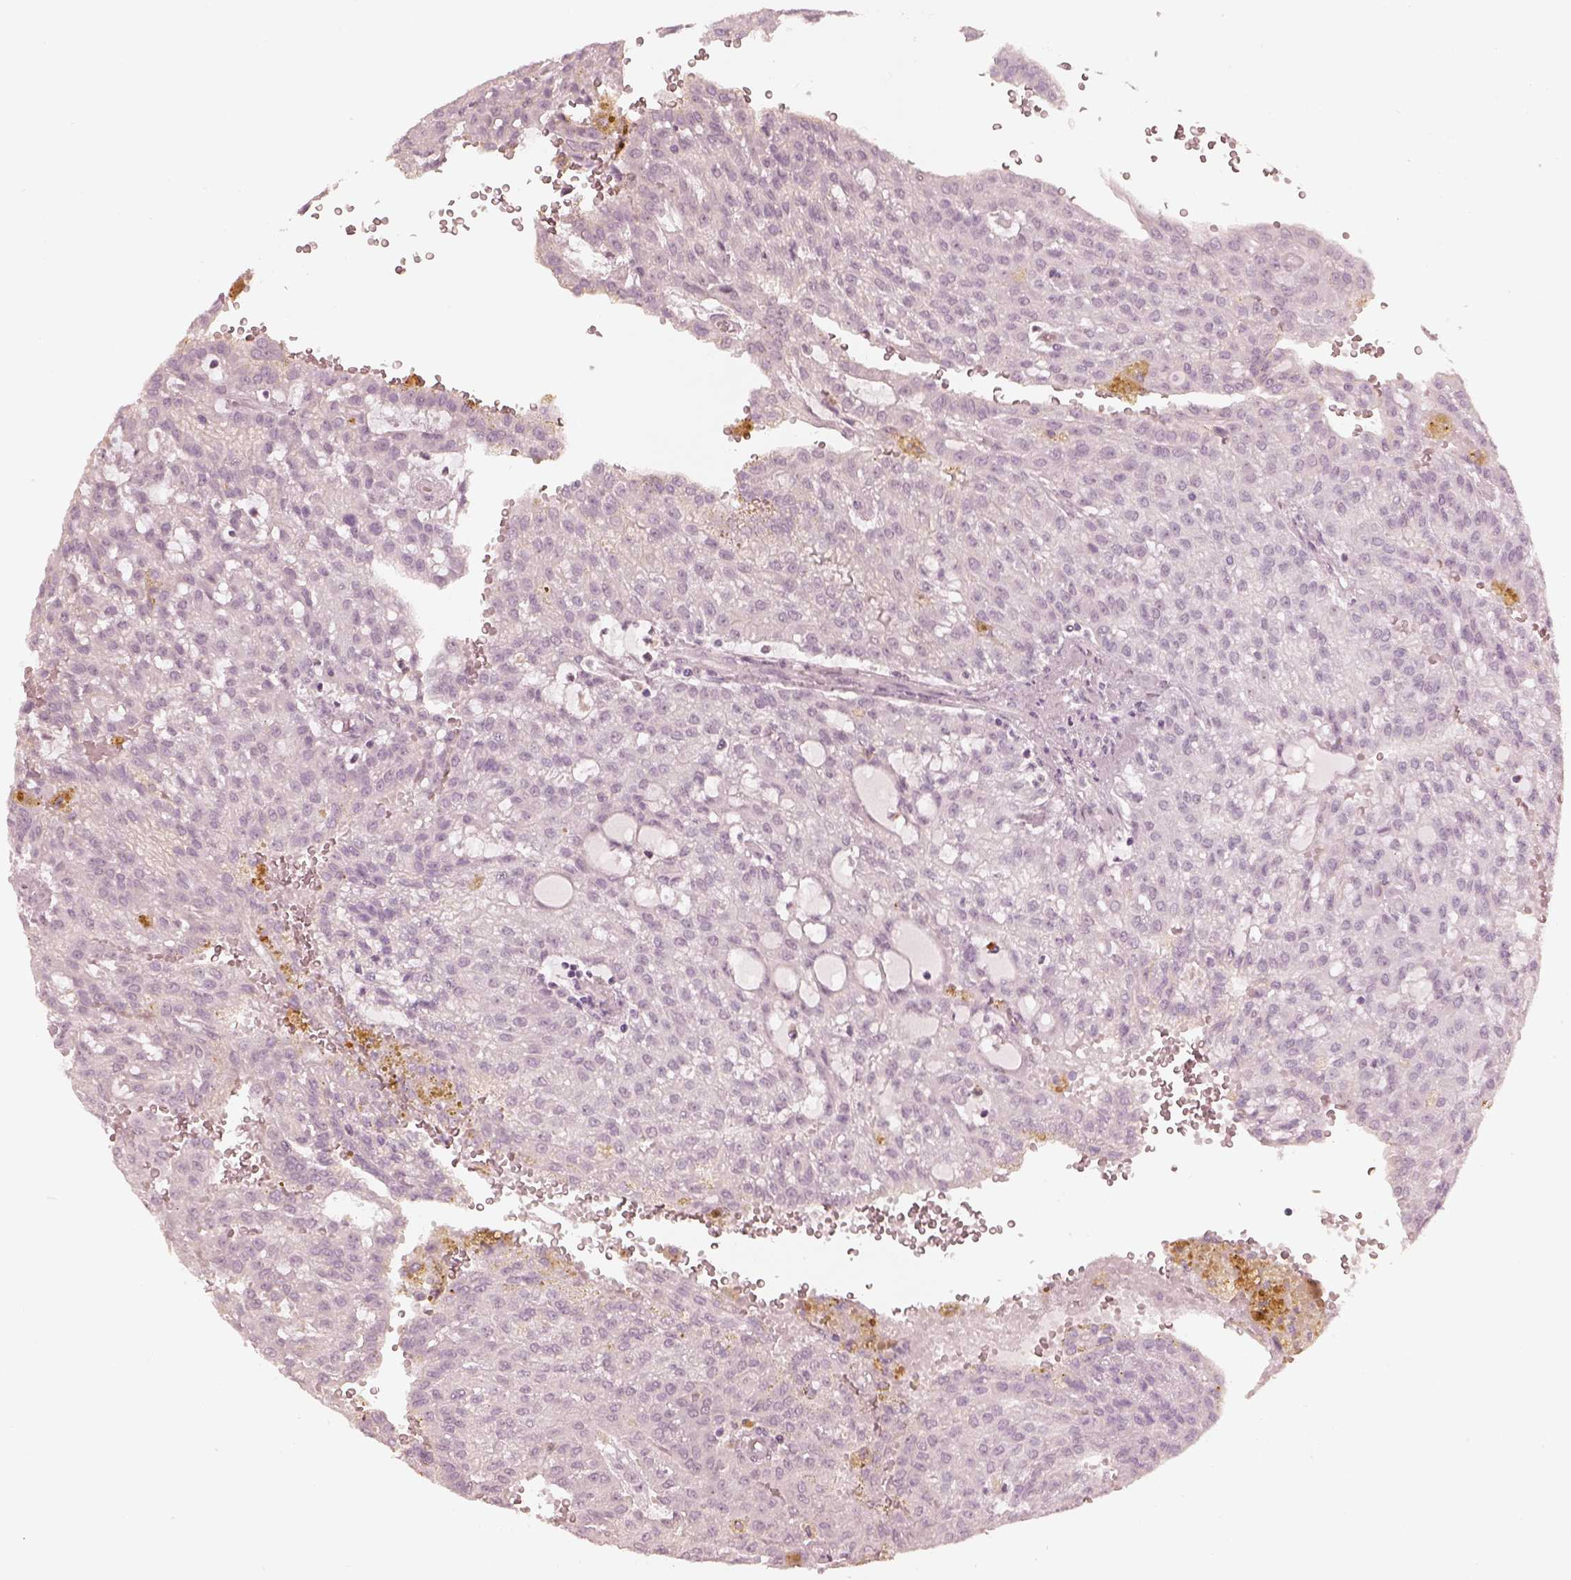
{"staining": {"intensity": "negative", "quantity": "none", "location": "none"}, "tissue": "renal cancer", "cell_type": "Tumor cells", "image_type": "cancer", "snomed": [{"axis": "morphology", "description": "Adenocarcinoma, NOS"}, {"axis": "topography", "description": "Kidney"}], "caption": "Micrograph shows no protein expression in tumor cells of renal cancer tissue. (DAB (3,3'-diaminobenzidine) immunohistochemistry visualized using brightfield microscopy, high magnification).", "gene": "ADRB3", "patient": {"sex": "male", "age": 63}}